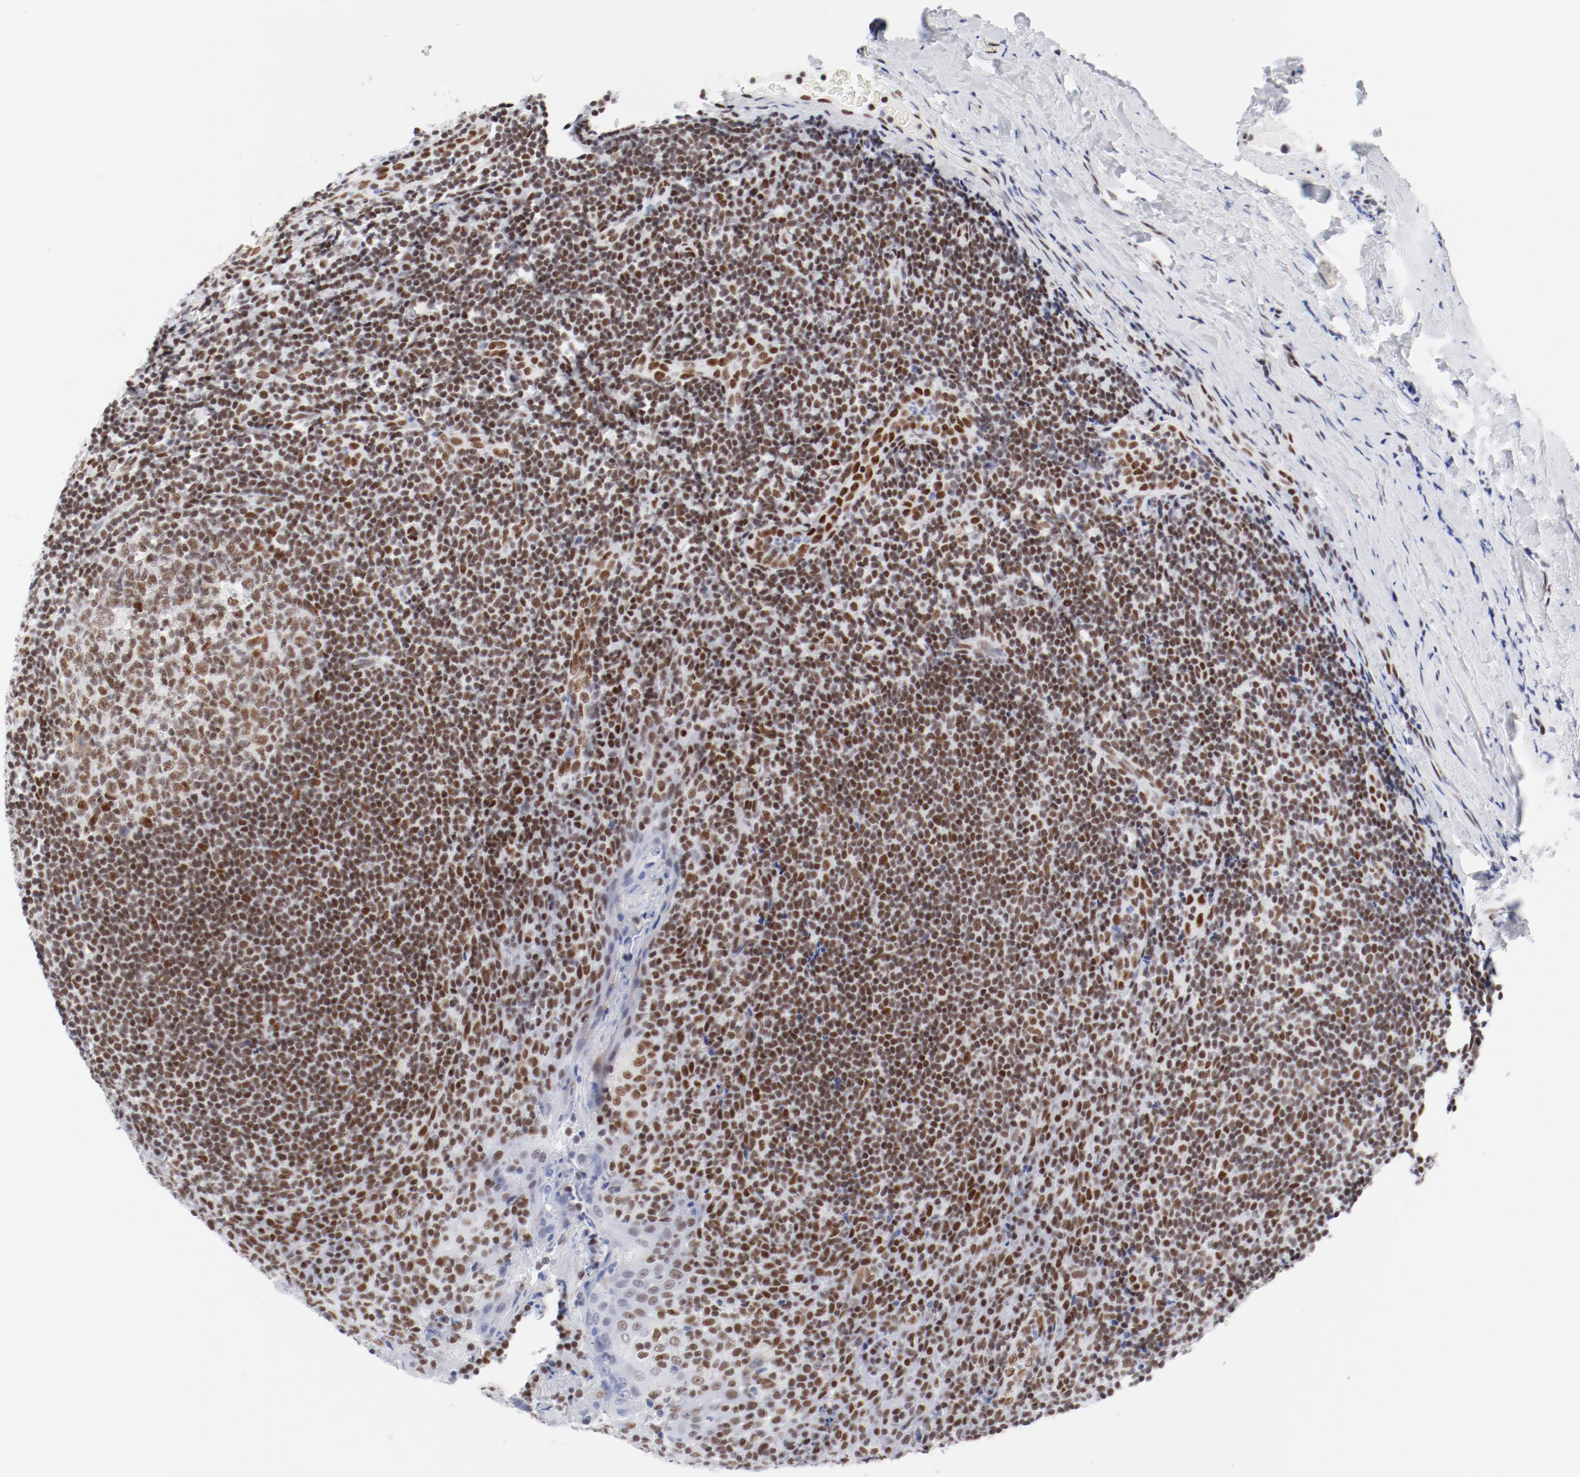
{"staining": {"intensity": "moderate", "quantity": ">75%", "location": "nuclear"}, "tissue": "tonsil", "cell_type": "Germinal center cells", "image_type": "normal", "snomed": [{"axis": "morphology", "description": "Normal tissue, NOS"}, {"axis": "topography", "description": "Tonsil"}], "caption": "Germinal center cells display medium levels of moderate nuclear expression in about >75% of cells in unremarkable human tonsil. The staining is performed using DAB (3,3'-diaminobenzidine) brown chromogen to label protein expression. The nuclei are counter-stained blue using hematoxylin.", "gene": "ATF2", "patient": {"sex": "male", "age": 31}}